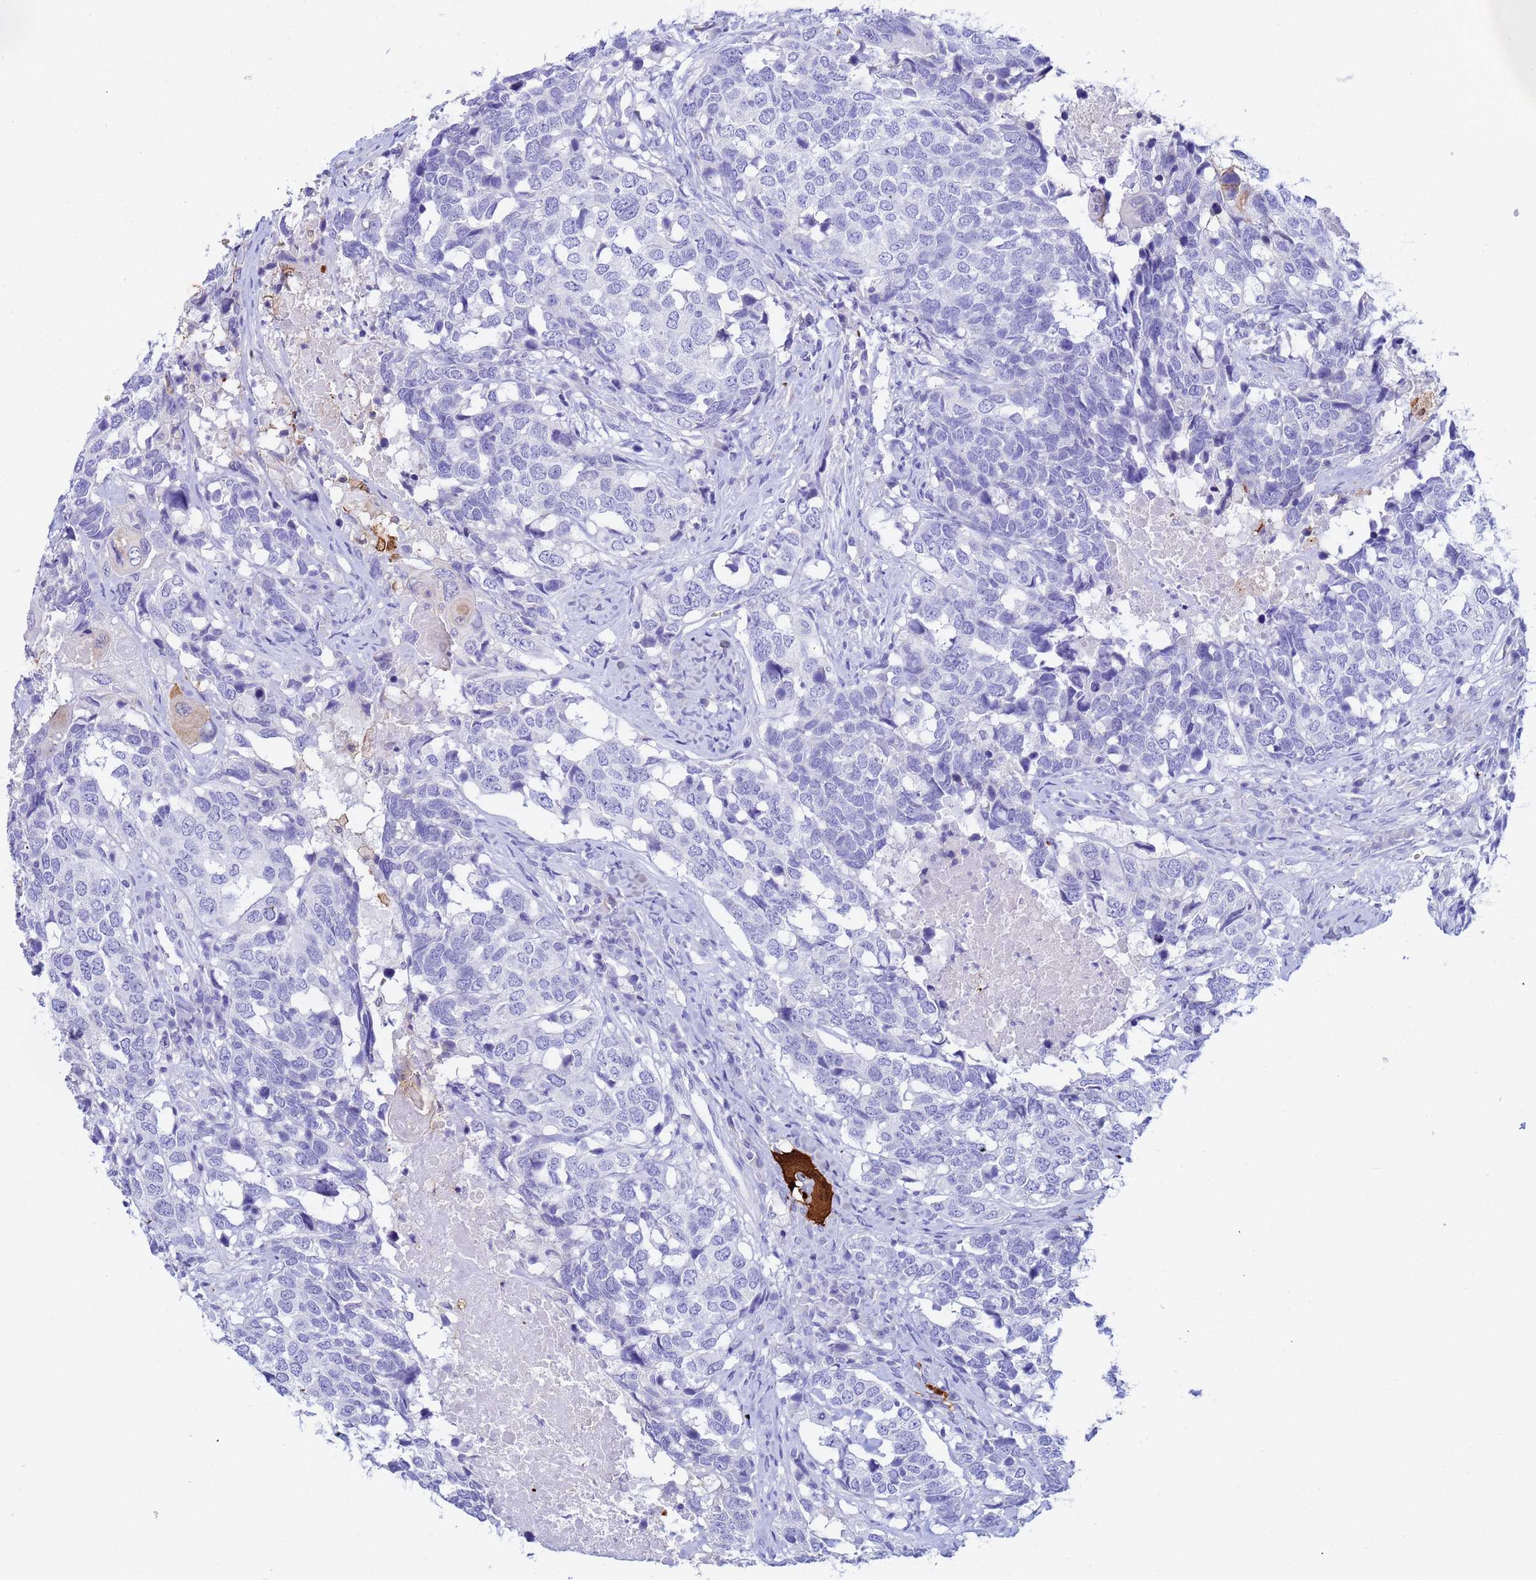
{"staining": {"intensity": "negative", "quantity": "none", "location": "none"}, "tissue": "head and neck cancer", "cell_type": "Tumor cells", "image_type": "cancer", "snomed": [{"axis": "morphology", "description": "Squamous cell carcinoma, NOS"}, {"axis": "topography", "description": "Head-Neck"}], "caption": "DAB immunohistochemical staining of human head and neck cancer (squamous cell carcinoma) demonstrates no significant staining in tumor cells. Nuclei are stained in blue.", "gene": "CSTB", "patient": {"sex": "male", "age": 66}}